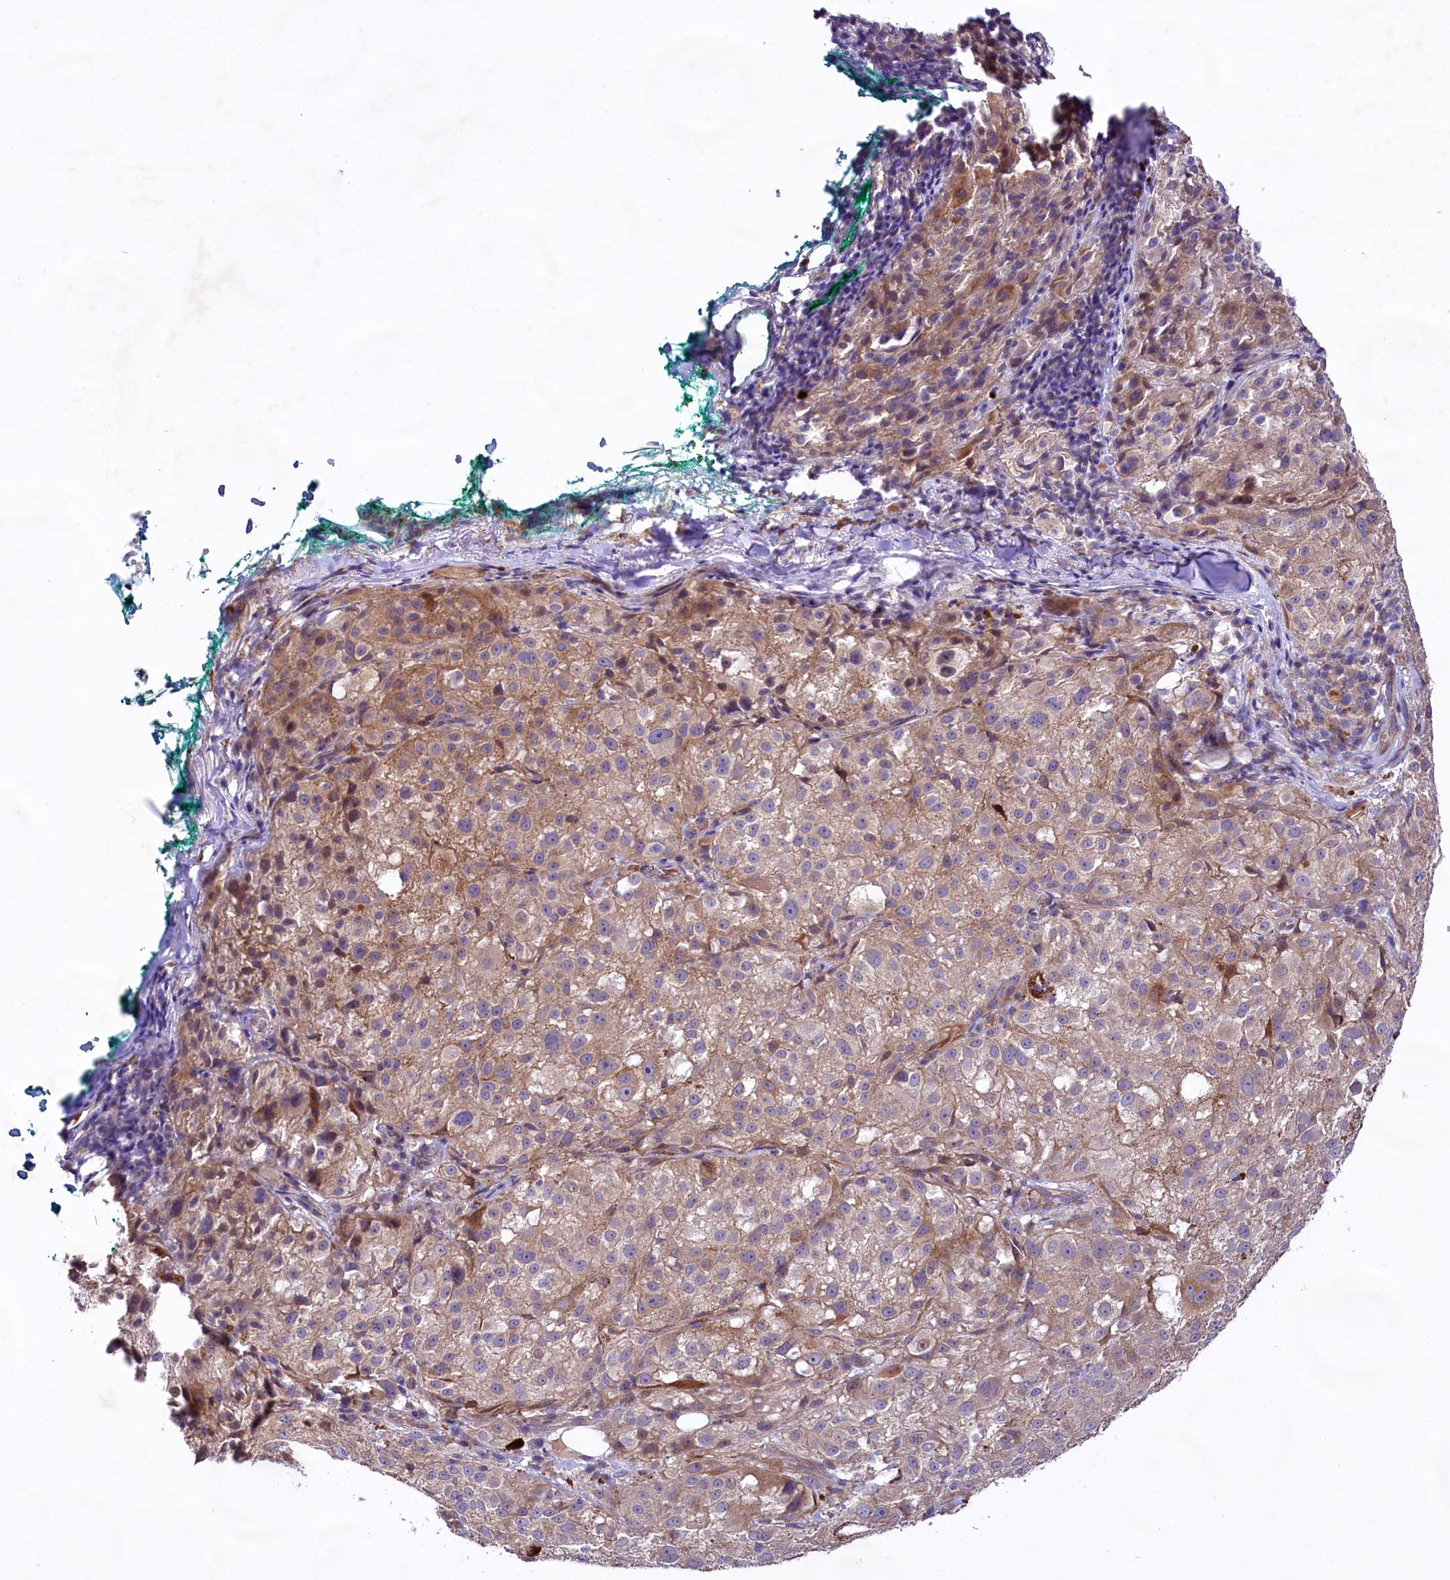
{"staining": {"intensity": "moderate", "quantity": "<25%", "location": "cytoplasmic/membranous"}, "tissue": "melanoma", "cell_type": "Tumor cells", "image_type": "cancer", "snomed": [{"axis": "morphology", "description": "Necrosis, NOS"}, {"axis": "morphology", "description": "Malignant melanoma, NOS"}, {"axis": "topography", "description": "Skin"}], "caption": "This photomicrograph reveals immunohistochemistry staining of human malignant melanoma, with low moderate cytoplasmic/membranous staining in approximately <25% of tumor cells.", "gene": "VPS11", "patient": {"sex": "female", "age": 87}}